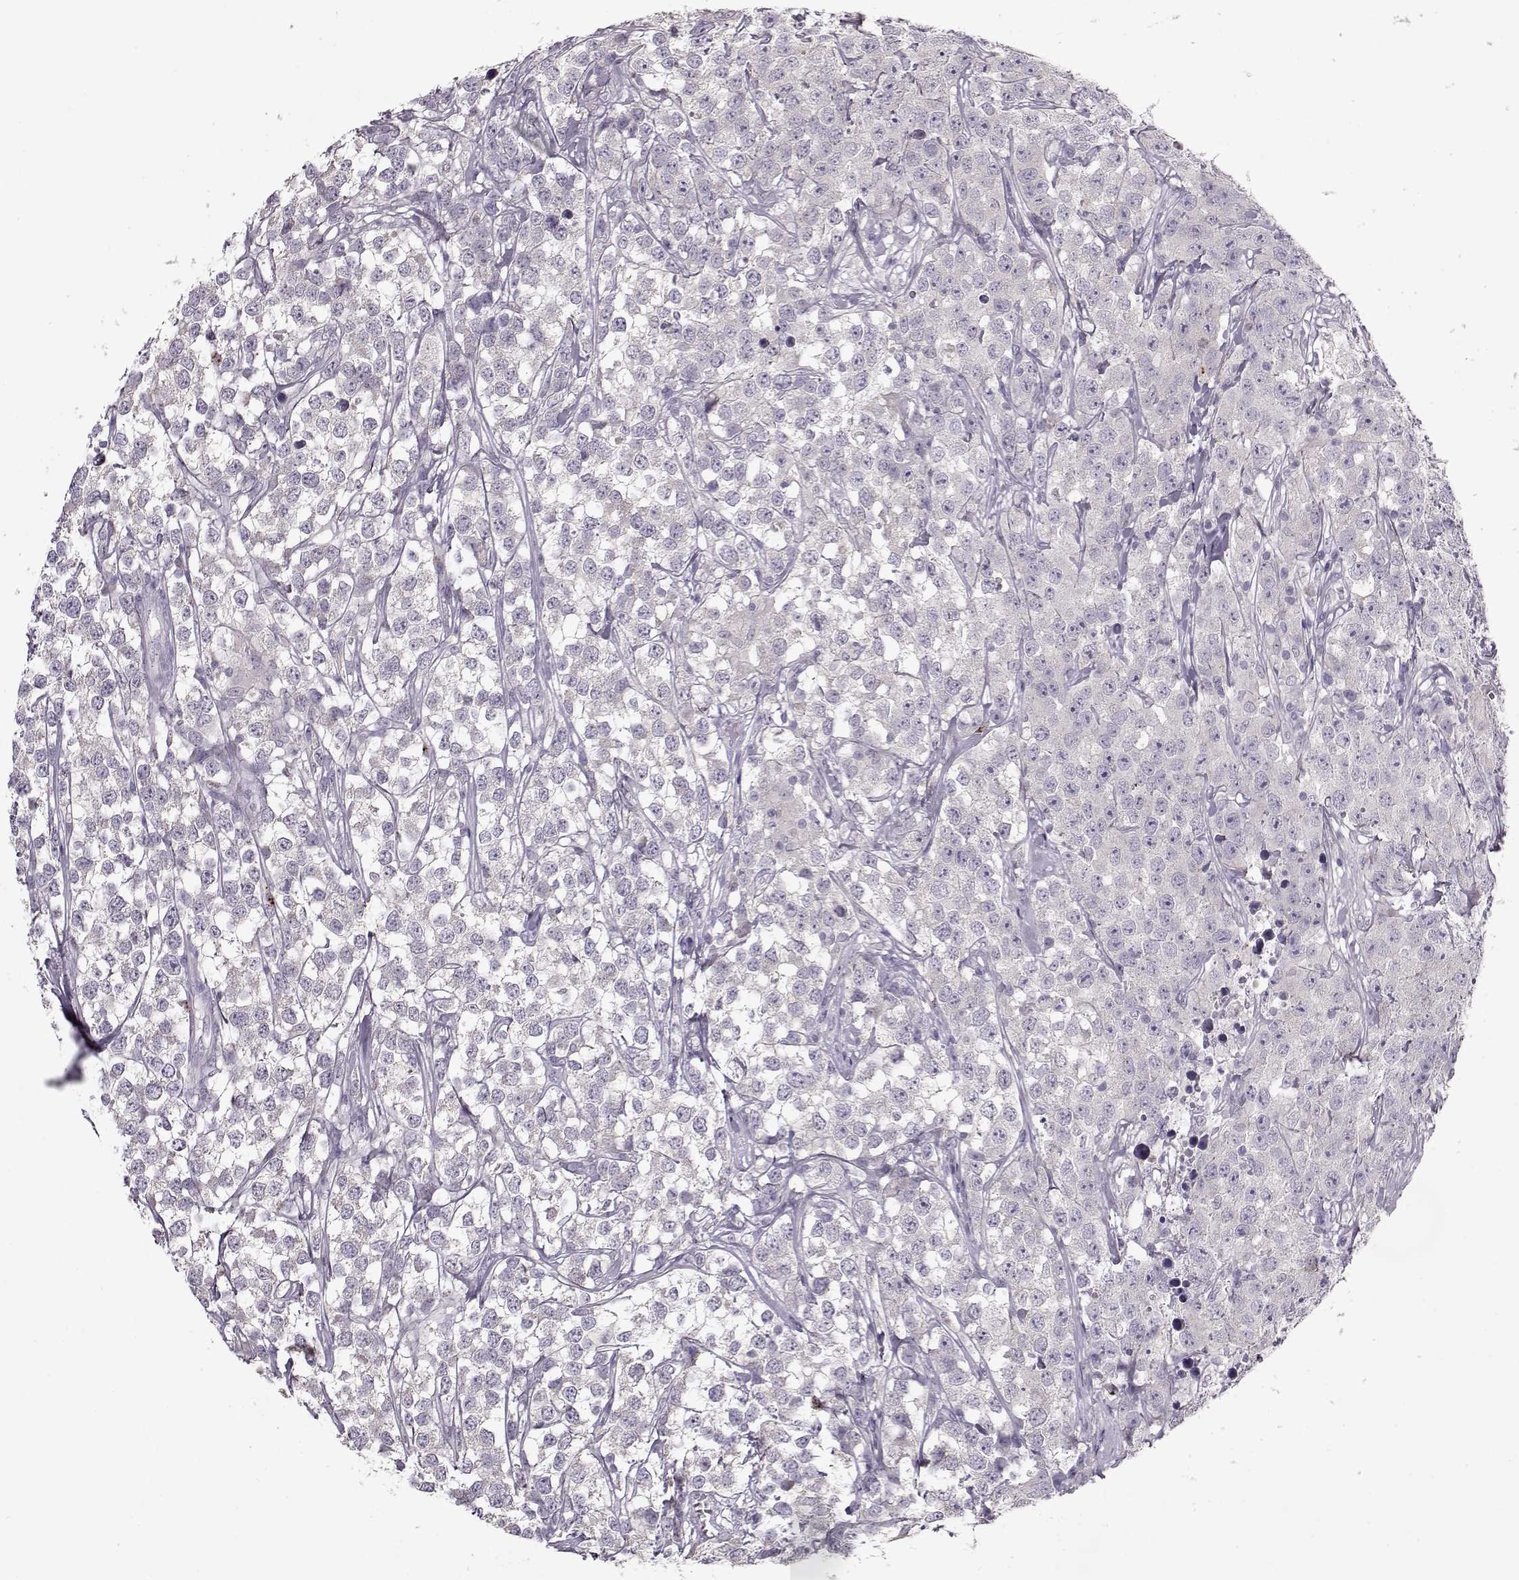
{"staining": {"intensity": "negative", "quantity": "none", "location": "none"}, "tissue": "testis cancer", "cell_type": "Tumor cells", "image_type": "cancer", "snomed": [{"axis": "morphology", "description": "Seminoma, NOS"}, {"axis": "topography", "description": "Testis"}], "caption": "Seminoma (testis) stained for a protein using immunohistochemistry exhibits no positivity tumor cells.", "gene": "ACOT11", "patient": {"sex": "male", "age": 59}}